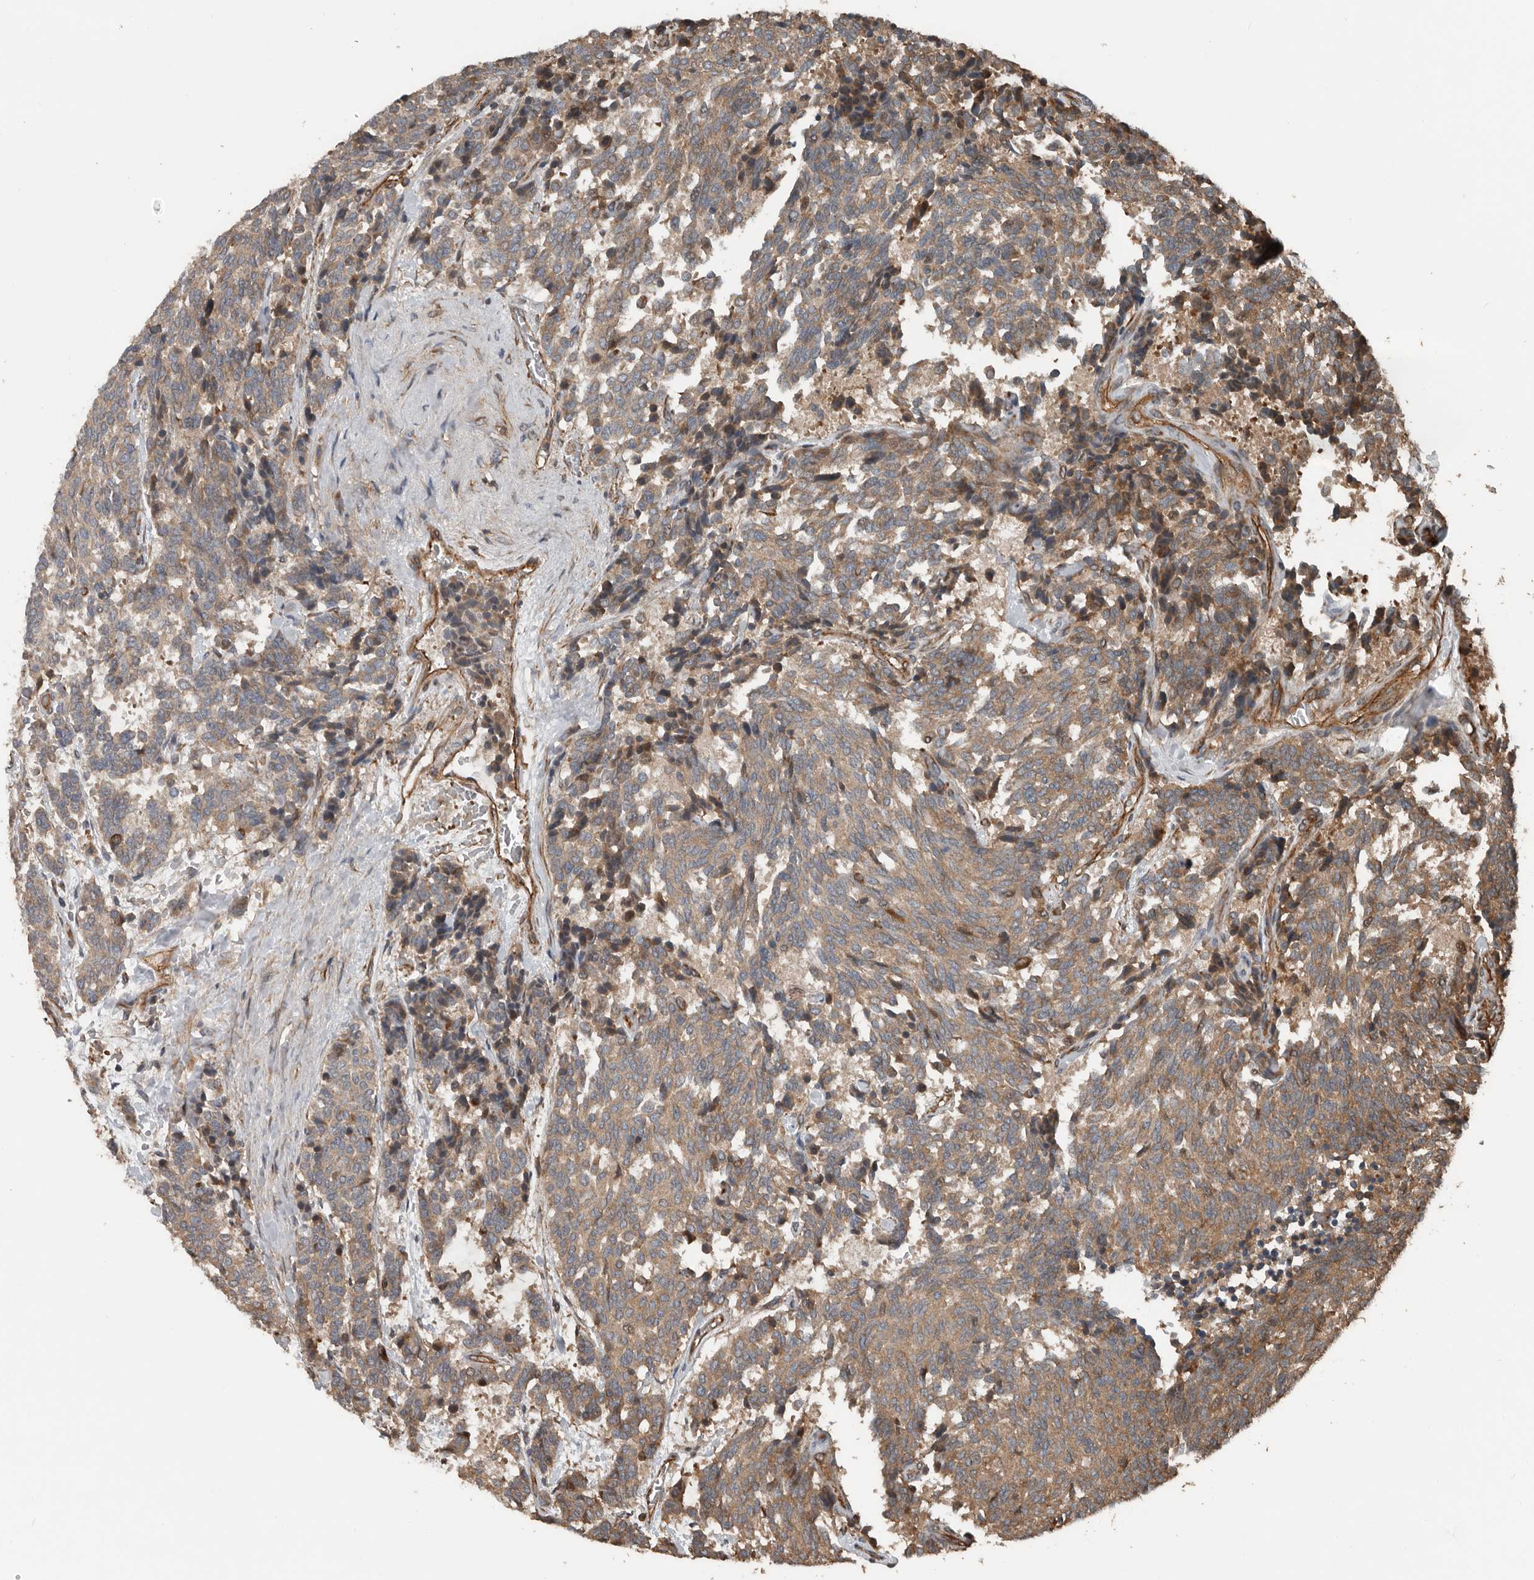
{"staining": {"intensity": "weak", "quantity": ">75%", "location": "cytoplasmic/membranous"}, "tissue": "carcinoid", "cell_type": "Tumor cells", "image_type": "cancer", "snomed": [{"axis": "morphology", "description": "Carcinoid, malignant, NOS"}, {"axis": "topography", "description": "Pancreas"}], "caption": "Malignant carcinoid tissue demonstrates weak cytoplasmic/membranous staining in about >75% of tumor cells, visualized by immunohistochemistry.", "gene": "YOD1", "patient": {"sex": "female", "age": 54}}